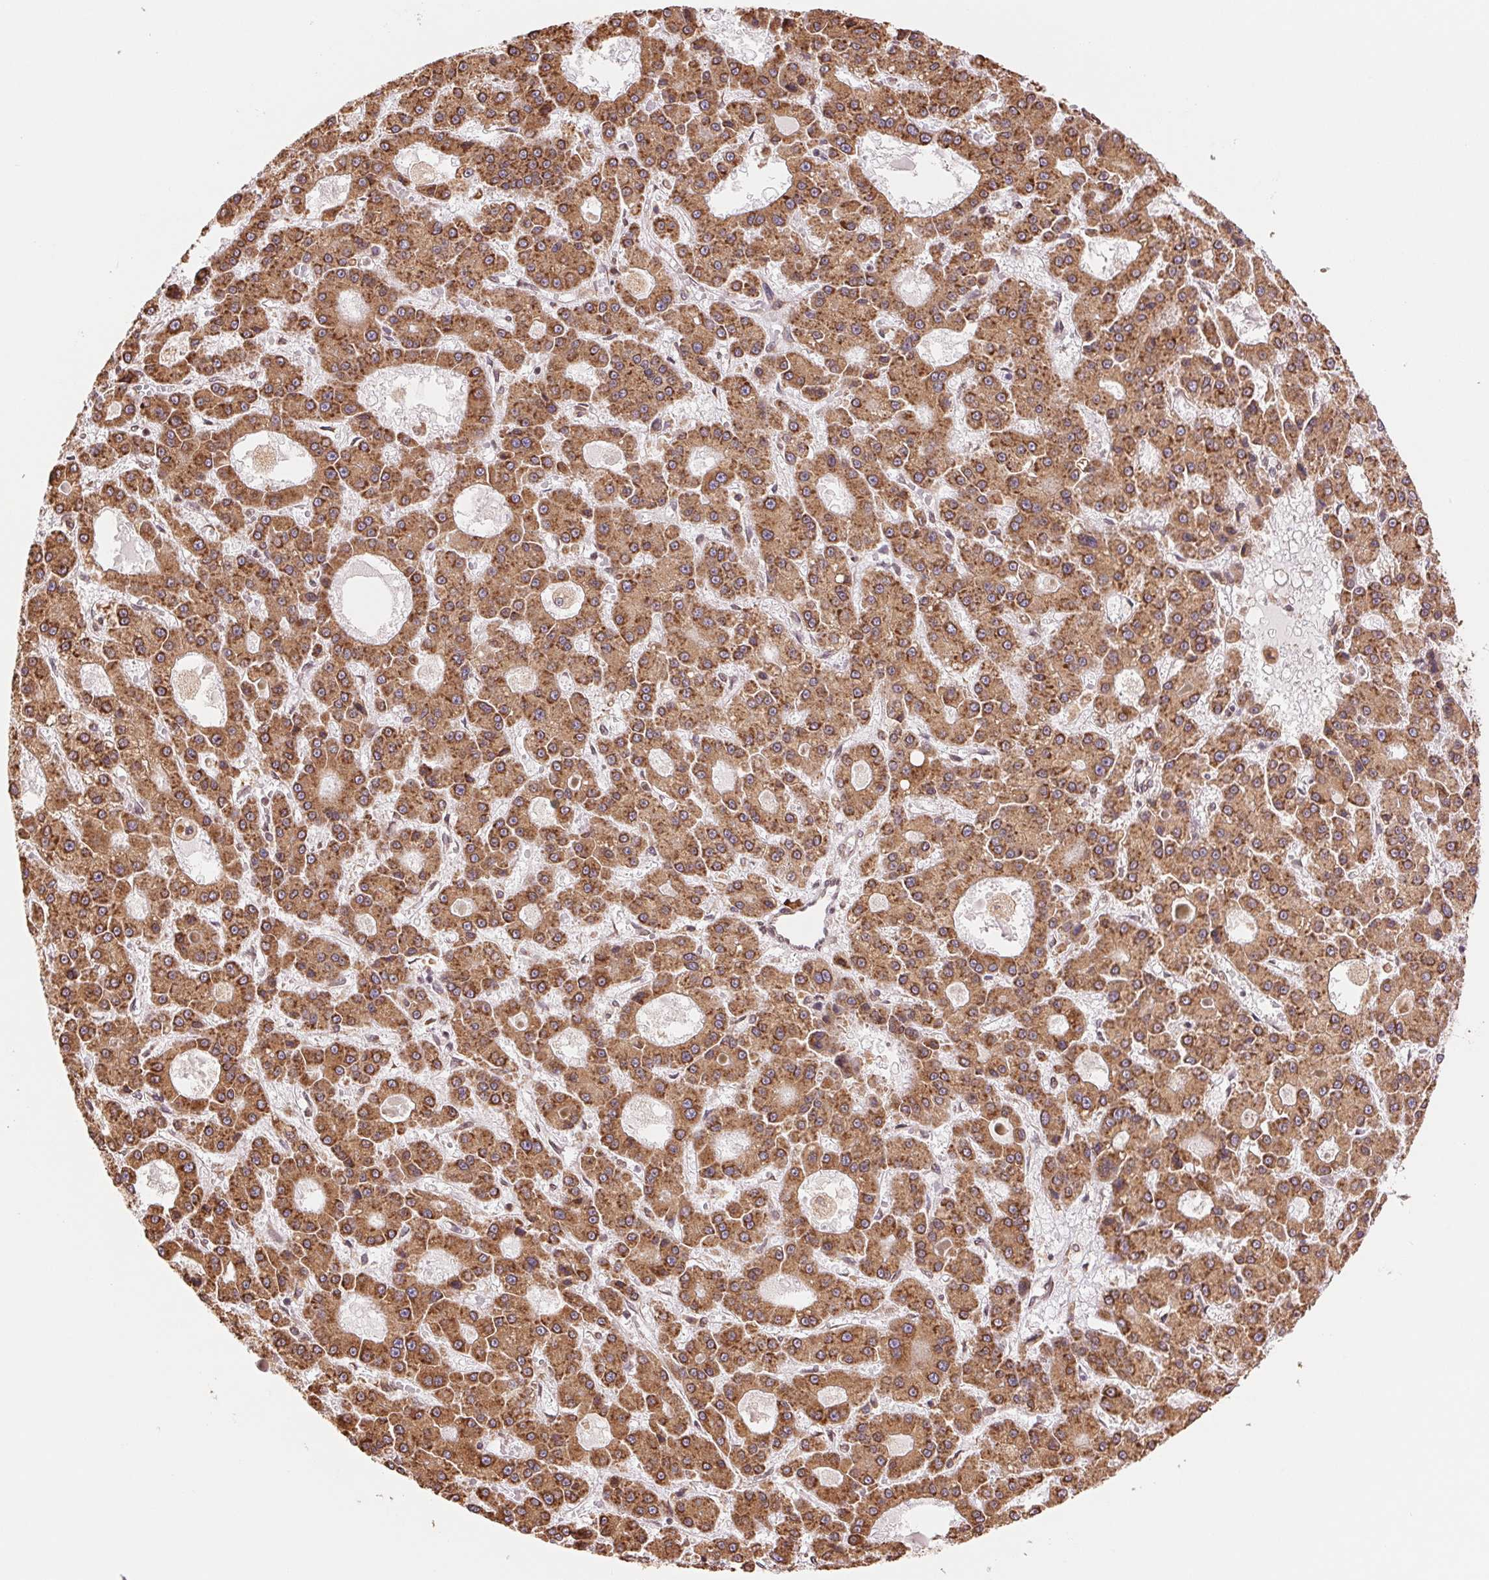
{"staining": {"intensity": "moderate", "quantity": ">75%", "location": "cytoplasmic/membranous"}, "tissue": "liver cancer", "cell_type": "Tumor cells", "image_type": "cancer", "snomed": [{"axis": "morphology", "description": "Carcinoma, Hepatocellular, NOS"}, {"axis": "topography", "description": "Liver"}], "caption": "A brown stain shows moderate cytoplasmic/membranous positivity of a protein in human liver hepatocellular carcinoma tumor cells.", "gene": "RPN1", "patient": {"sex": "male", "age": 70}}